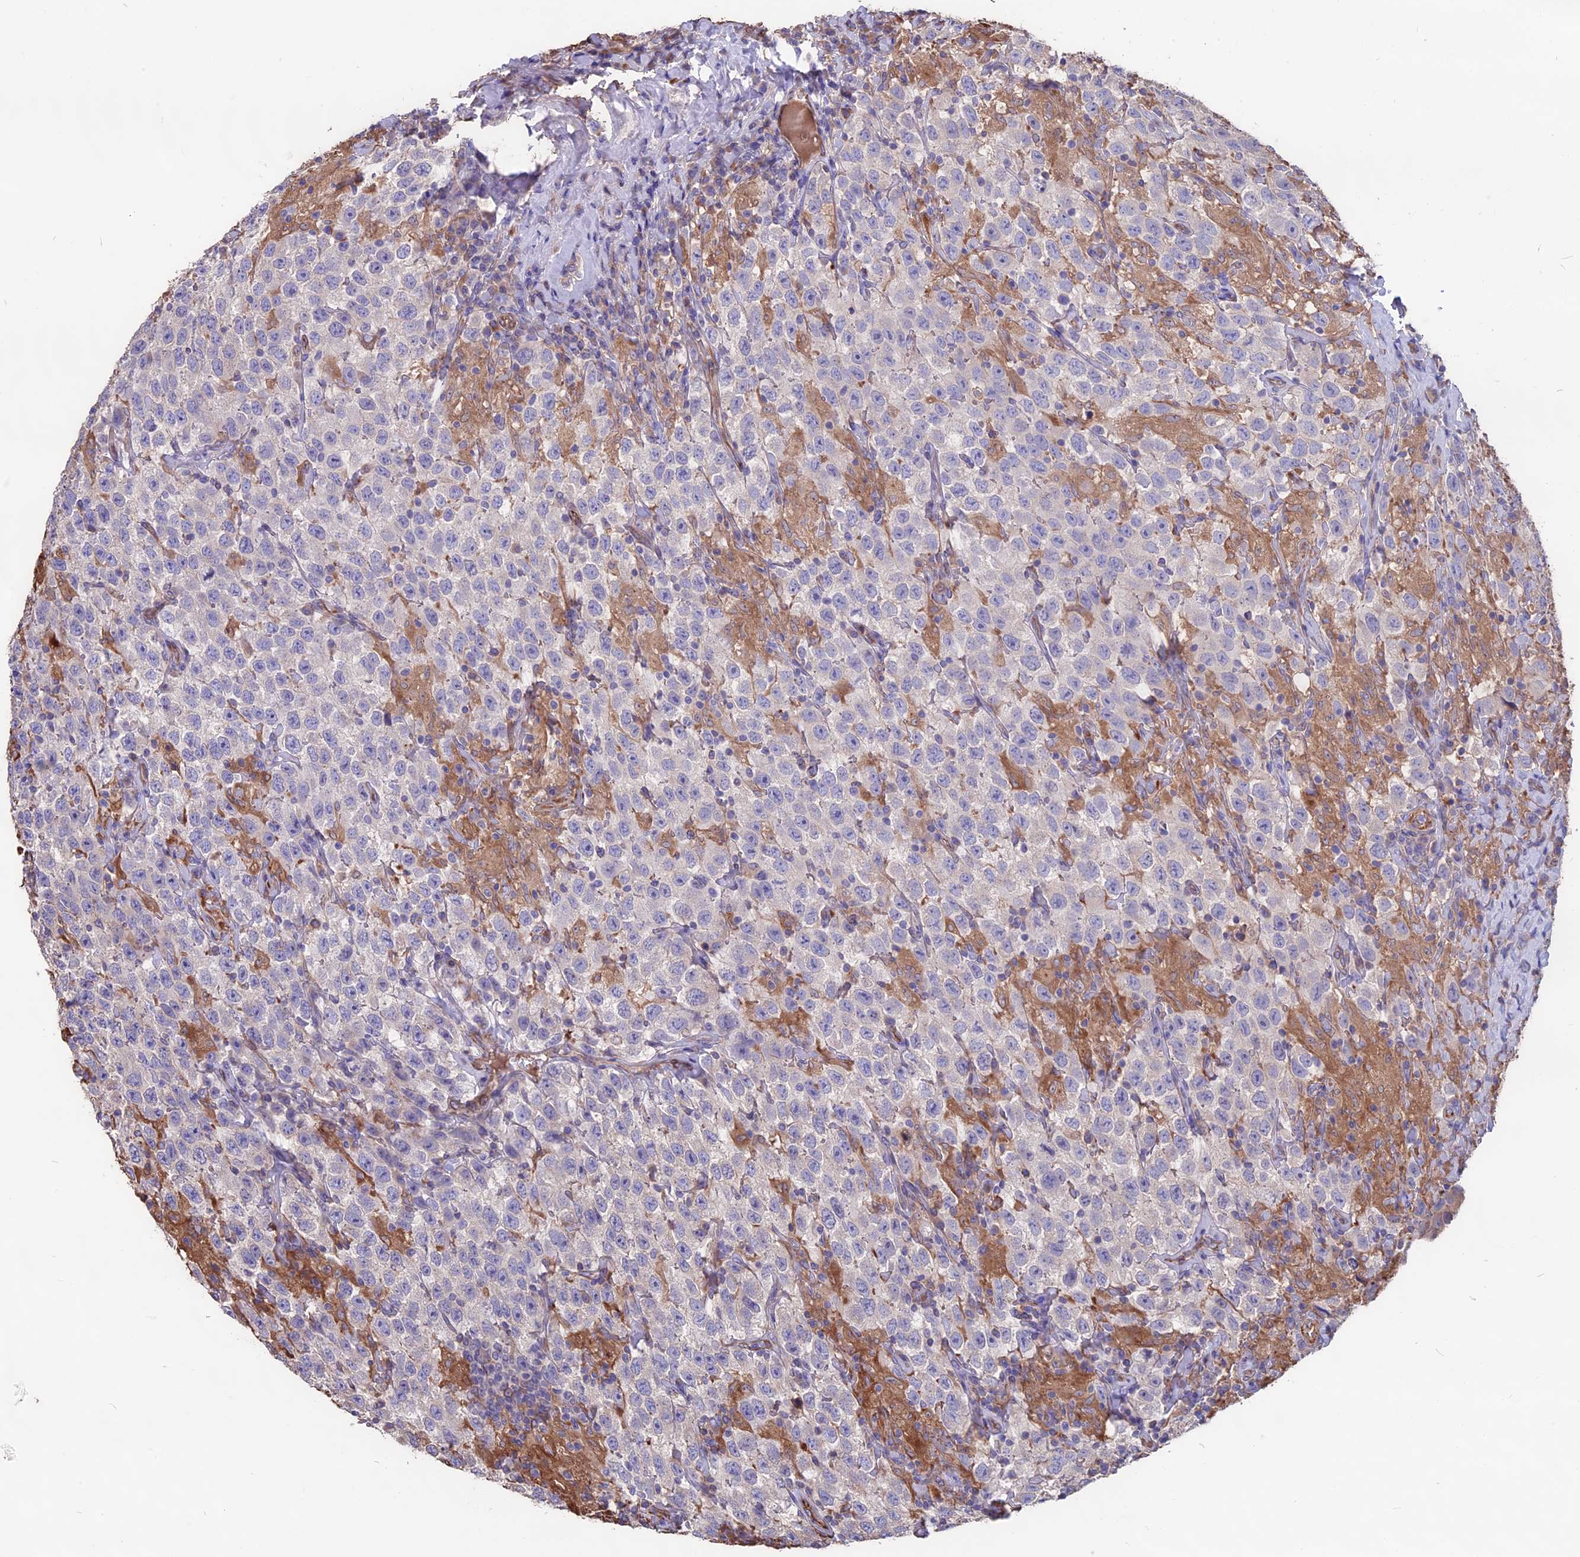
{"staining": {"intensity": "negative", "quantity": "none", "location": "none"}, "tissue": "testis cancer", "cell_type": "Tumor cells", "image_type": "cancer", "snomed": [{"axis": "morphology", "description": "Seminoma, NOS"}, {"axis": "topography", "description": "Testis"}], "caption": "Tumor cells are negative for brown protein staining in seminoma (testis).", "gene": "SEH1L", "patient": {"sex": "male", "age": 41}}